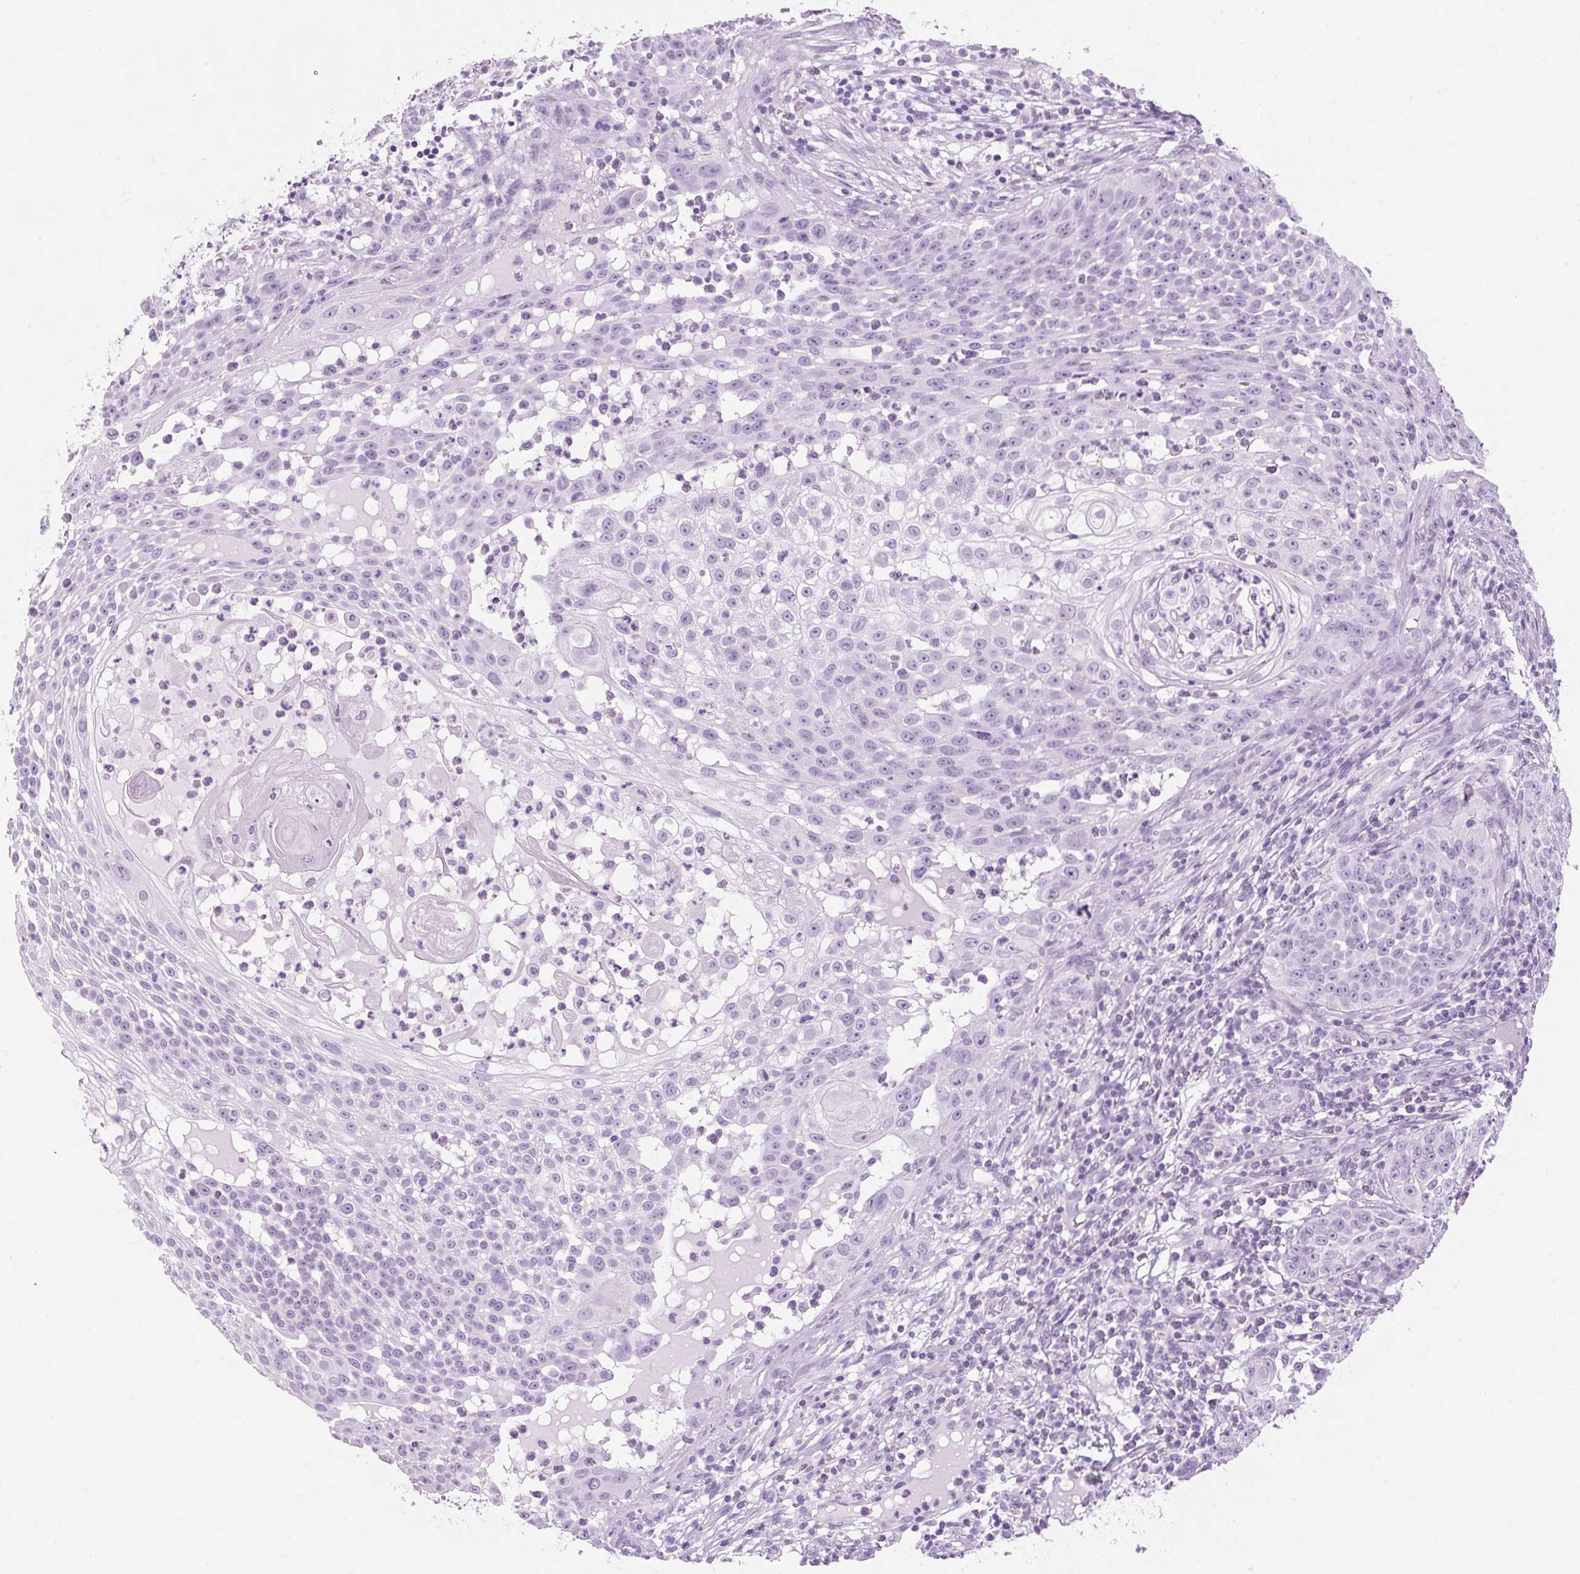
{"staining": {"intensity": "negative", "quantity": "none", "location": "none"}, "tissue": "skin cancer", "cell_type": "Tumor cells", "image_type": "cancer", "snomed": [{"axis": "morphology", "description": "Squamous cell carcinoma, NOS"}, {"axis": "topography", "description": "Skin"}], "caption": "There is no significant positivity in tumor cells of squamous cell carcinoma (skin).", "gene": "TIGD2", "patient": {"sex": "male", "age": 24}}